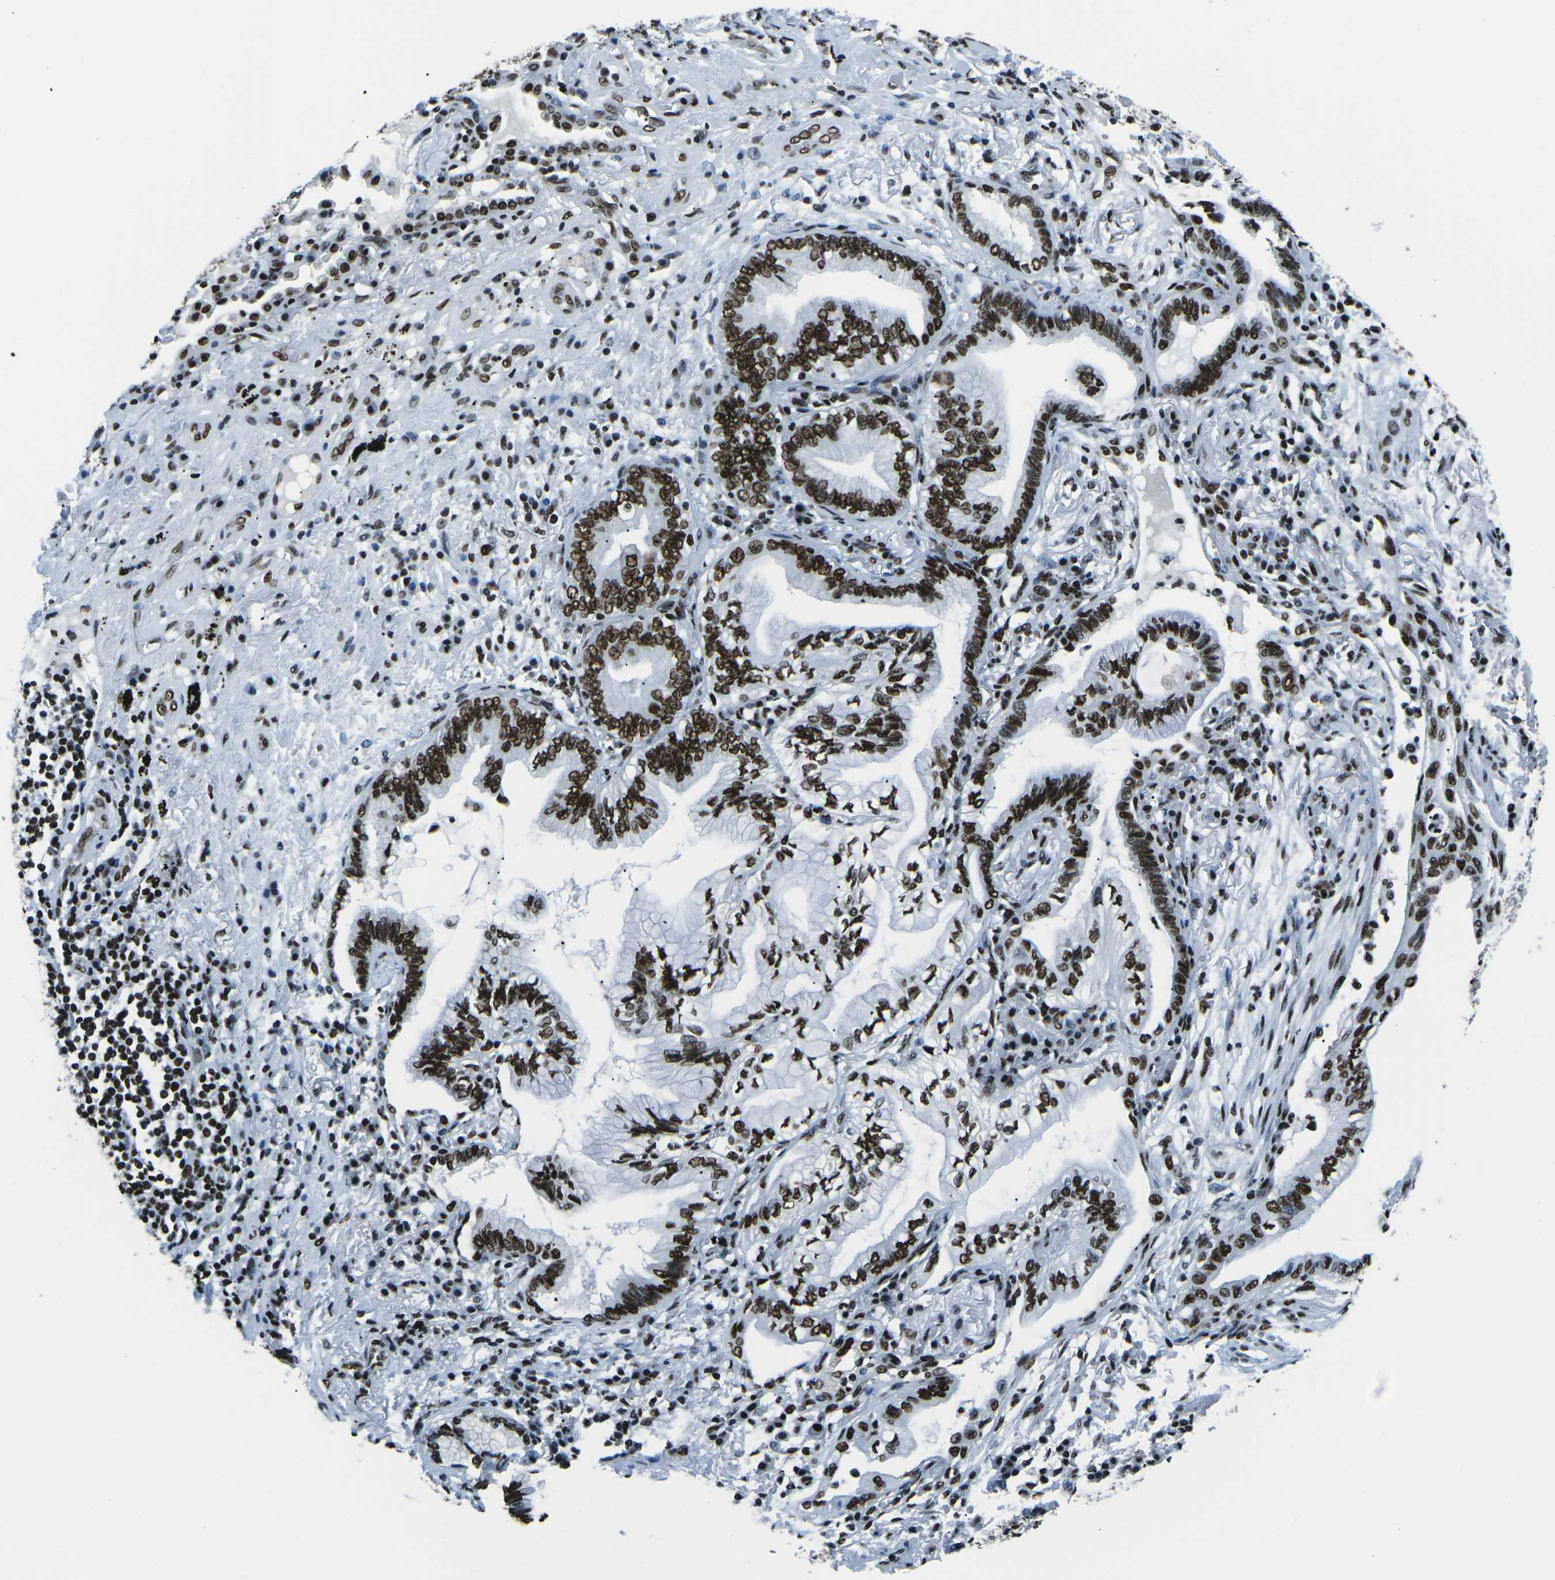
{"staining": {"intensity": "strong", "quantity": ">75%", "location": "nuclear"}, "tissue": "lung cancer", "cell_type": "Tumor cells", "image_type": "cancer", "snomed": [{"axis": "morphology", "description": "Normal tissue, NOS"}, {"axis": "morphology", "description": "Adenocarcinoma, NOS"}, {"axis": "topography", "description": "Bronchus"}, {"axis": "topography", "description": "Lung"}], "caption": "A high amount of strong nuclear staining is identified in about >75% of tumor cells in lung adenocarcinoma tissue.", "gene": "HNRNPL", "patient": {"sex": "female", "age": 70}}